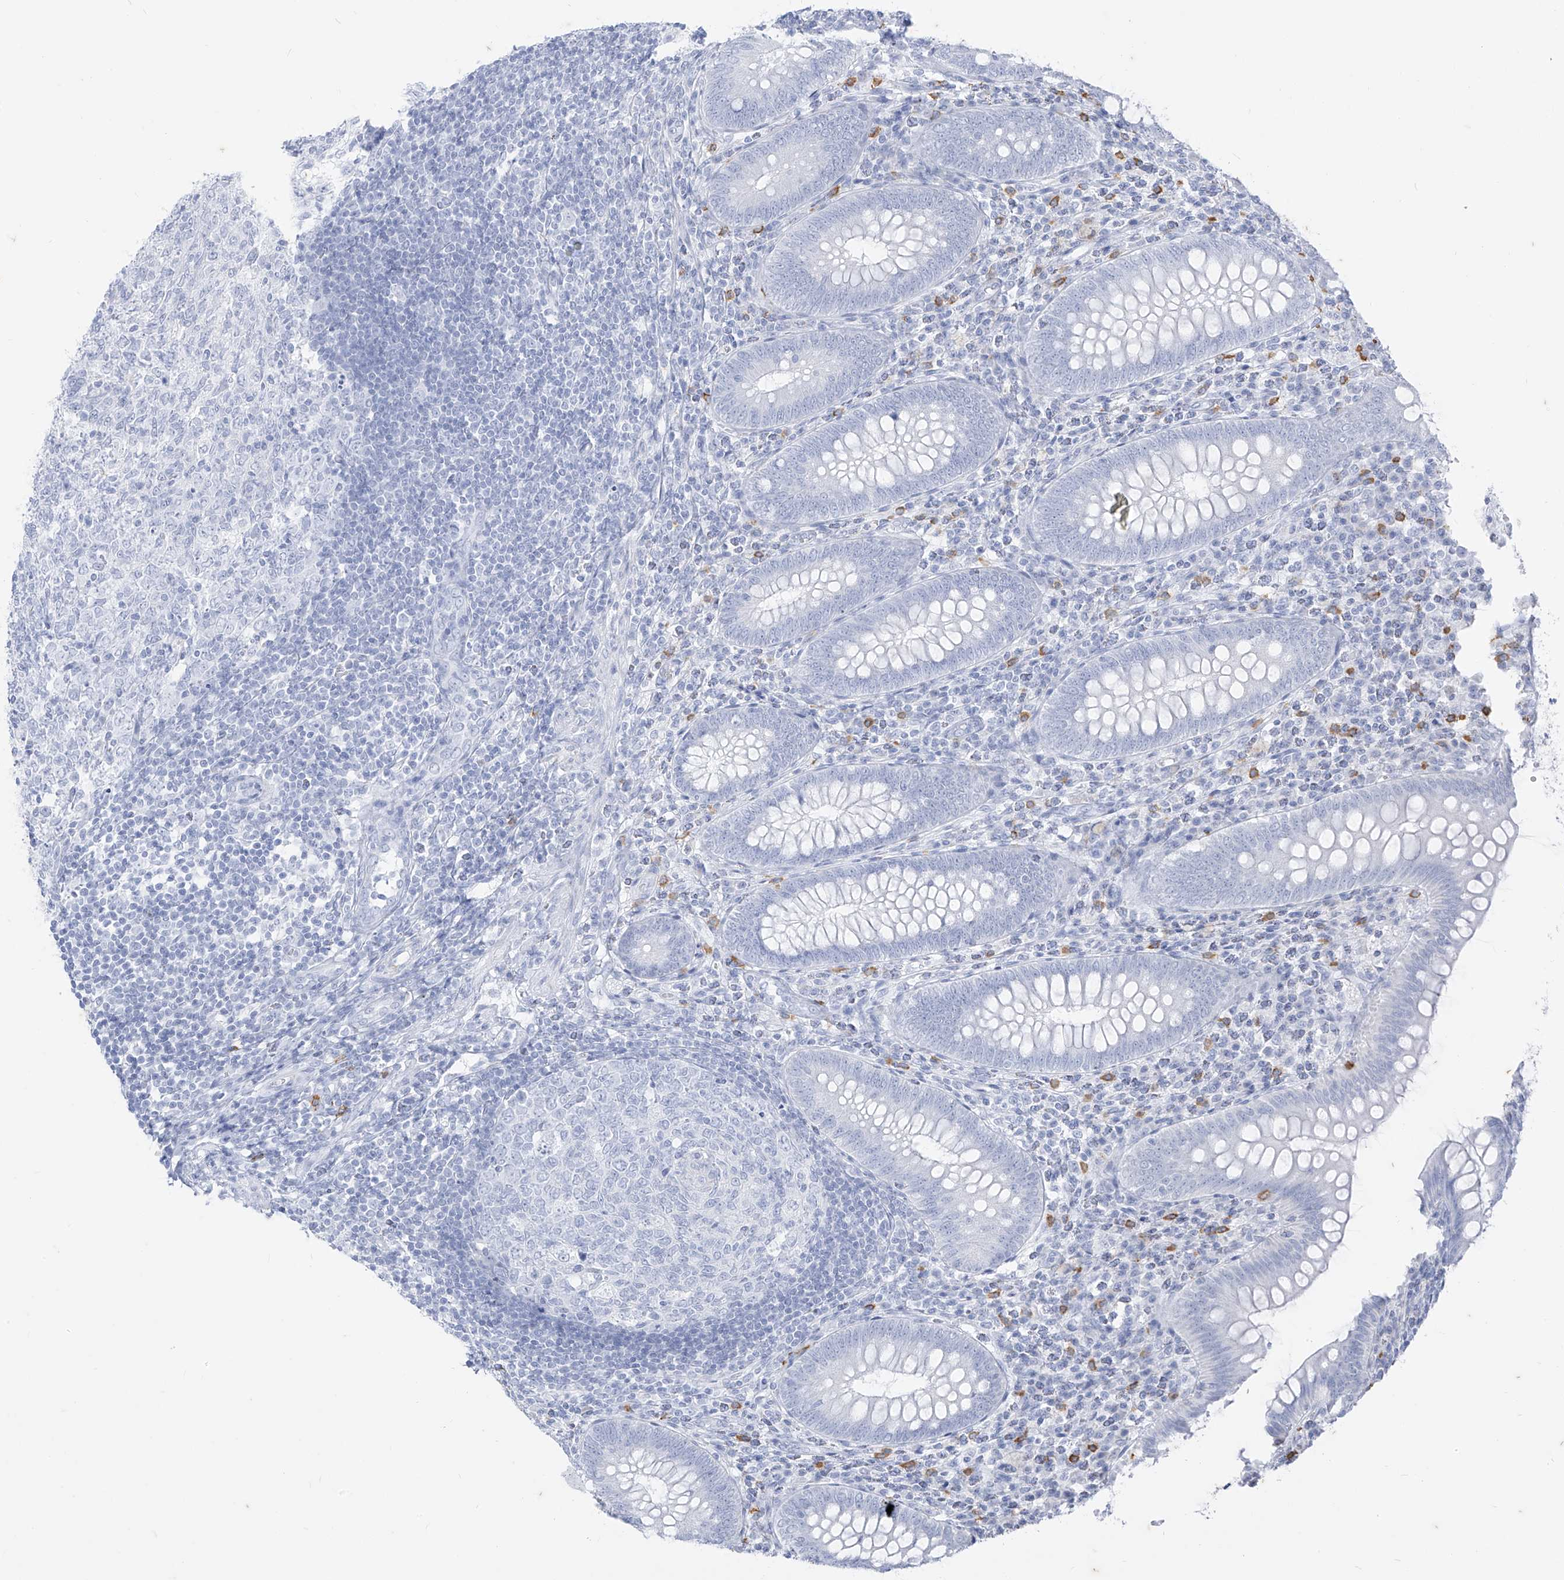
{"staining": {"intensity": "negative", "quantity": "none", "location": "none"}, "tissue": "appendix", "cell_type": "Glandular cells", "image_type": "normal", "snomed": [{"axis": "morphology", "description": "Normal tissue, NOS"}, {"axis": "topography", "description": "Appendix"}], "caption": "This is an immunohistochemistry (IHC) micrograph of normal human appendix. There is no staining in glandular cells.", "gene": "CX3CR1", "patient": {"sex": "male", "age": 14}}